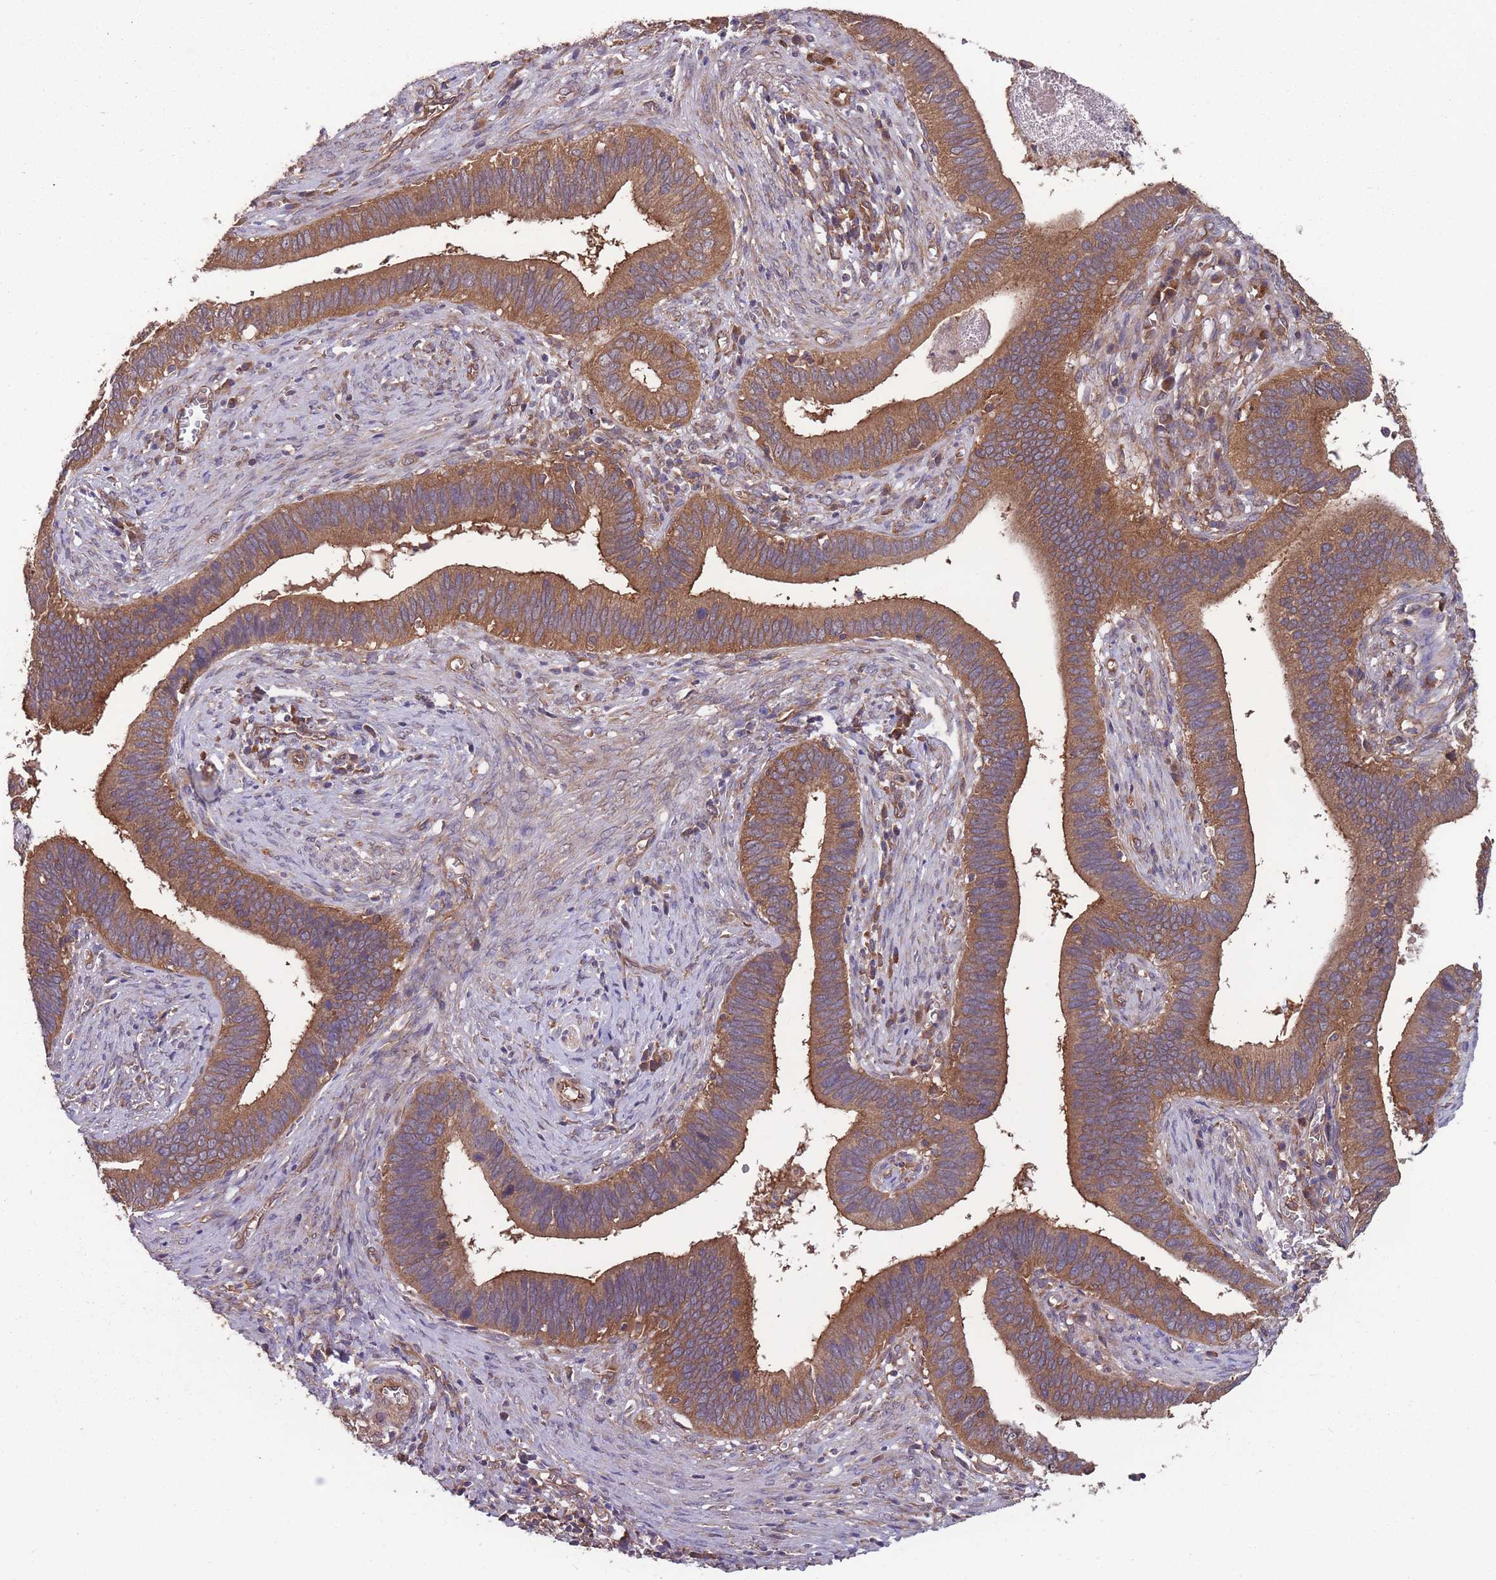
{"staining": {"intensity": "moderate", "quantity": ">75%", "location": "cytoplasmic/membranous"}, "tissue": "cervical cancer", "cell_type": "Tumor cells", "image_type": "cancer", "snomed": [{"axis": "morphology", "description": "Adenocarcinoma, NOS"}, {"axis": "topography", "description": "Cervix"}], "caption": "DAB immunohistochemical staining of human adenocarcinoma (cervical) demonstrates moderate cytoplasmic/membranous protein positivity in about >75% of tumor cells.", "gene": "ZPR1", "patient": {"sex": "female", "age": 42}}